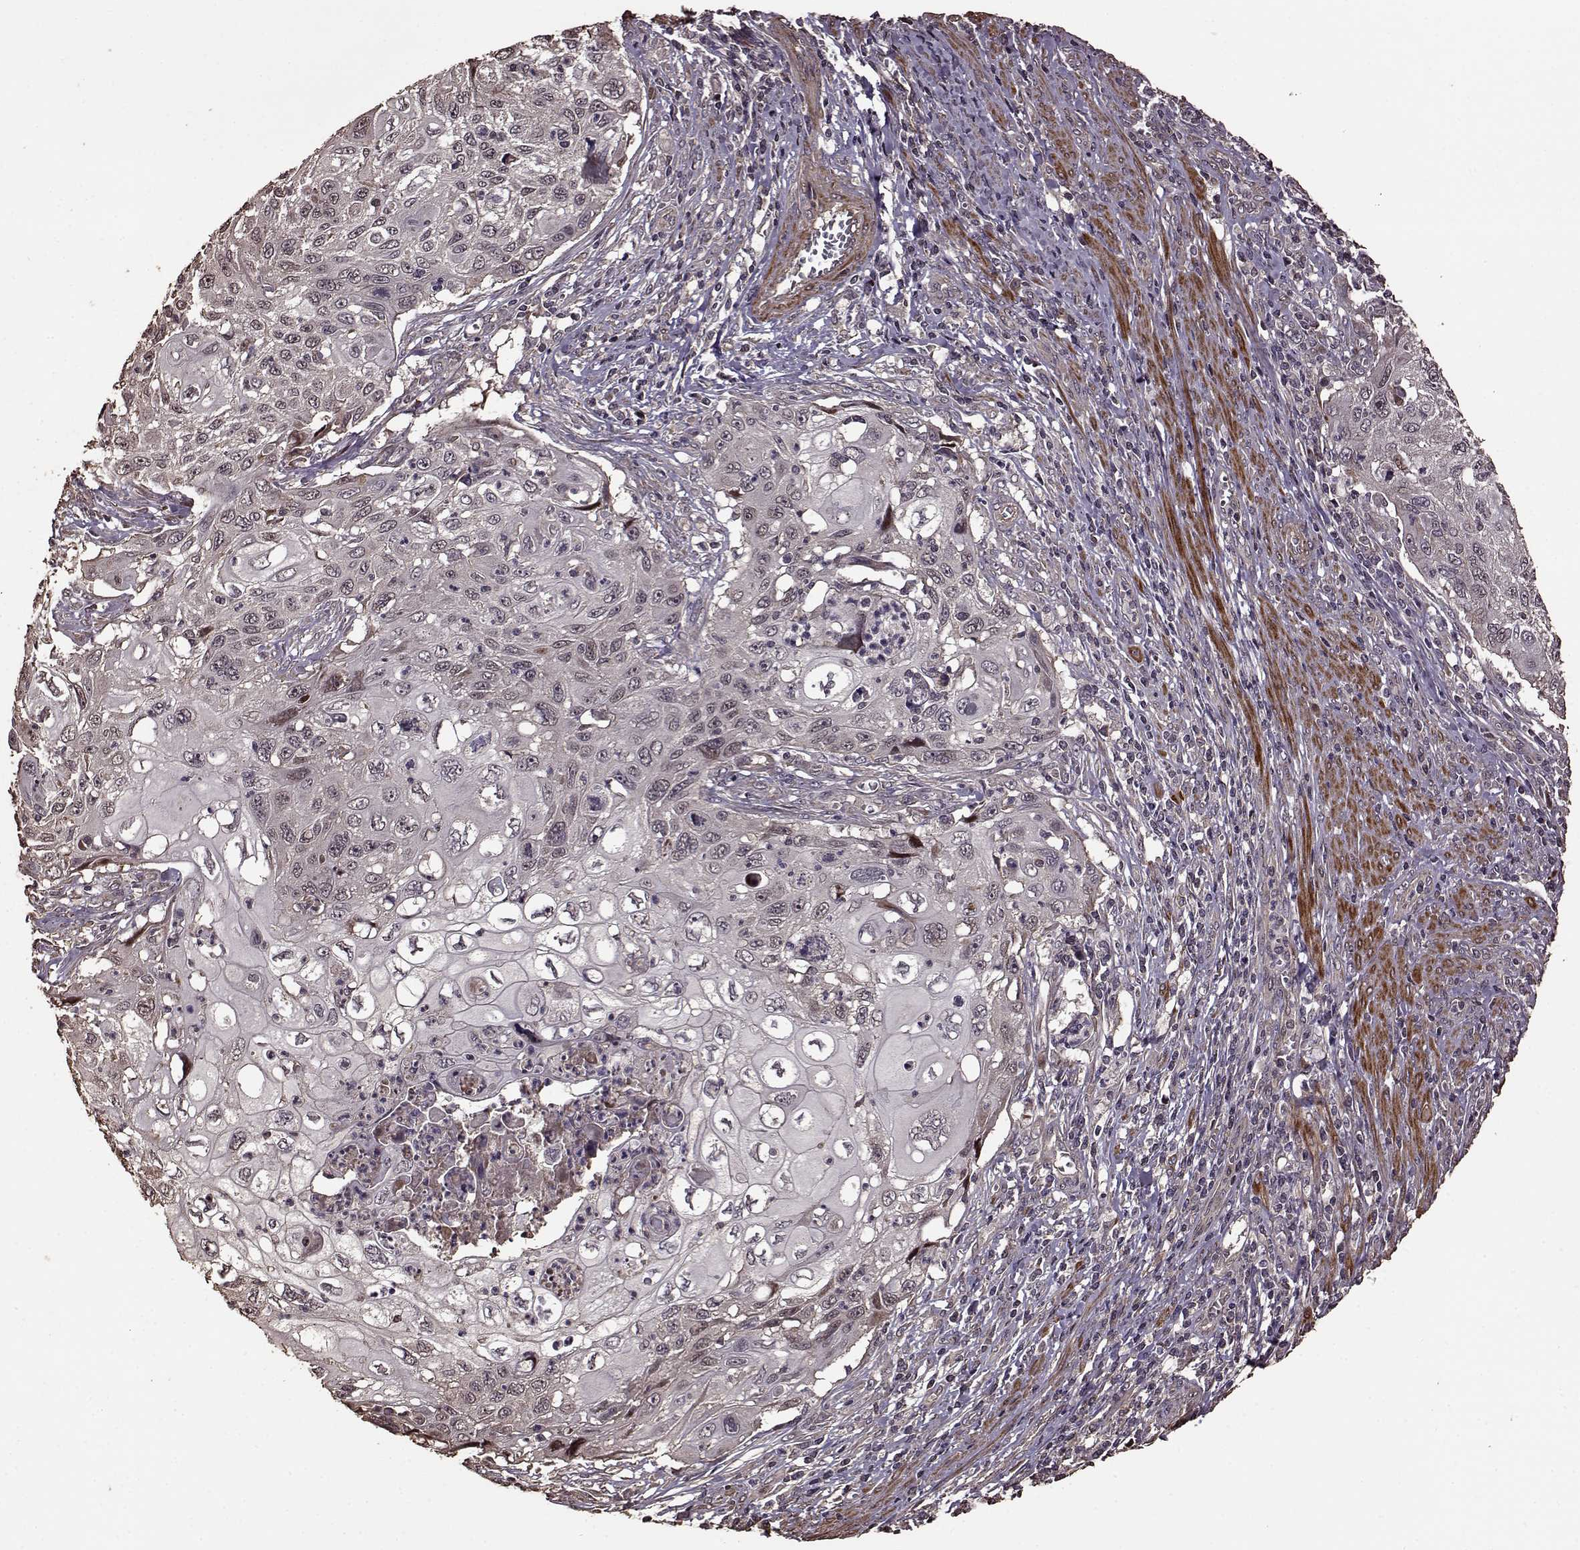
{"staining": {"intensity": "weak", "quantity": "<25%", "location": "nuclear"}, "tissue": "cervical cancer", "cell_type": "Tumor cells", "image_type": "cancer", "snomed": [{"axis": "morphology", "description": "Squamous cell carcinoma, NOS"}, {"axis": "topography", "description": "Cervix"}], "caption": "Tumor cells show no significant protein positivity in cervical cancer (squamous cell carcinoma). (Stains: DAB IHC with hematoxylin counter stain, Microscopy: brightfield microscopy at high magnification).", "gene": "FBXW11", "patient": {"sex": "female", "age": 70}}